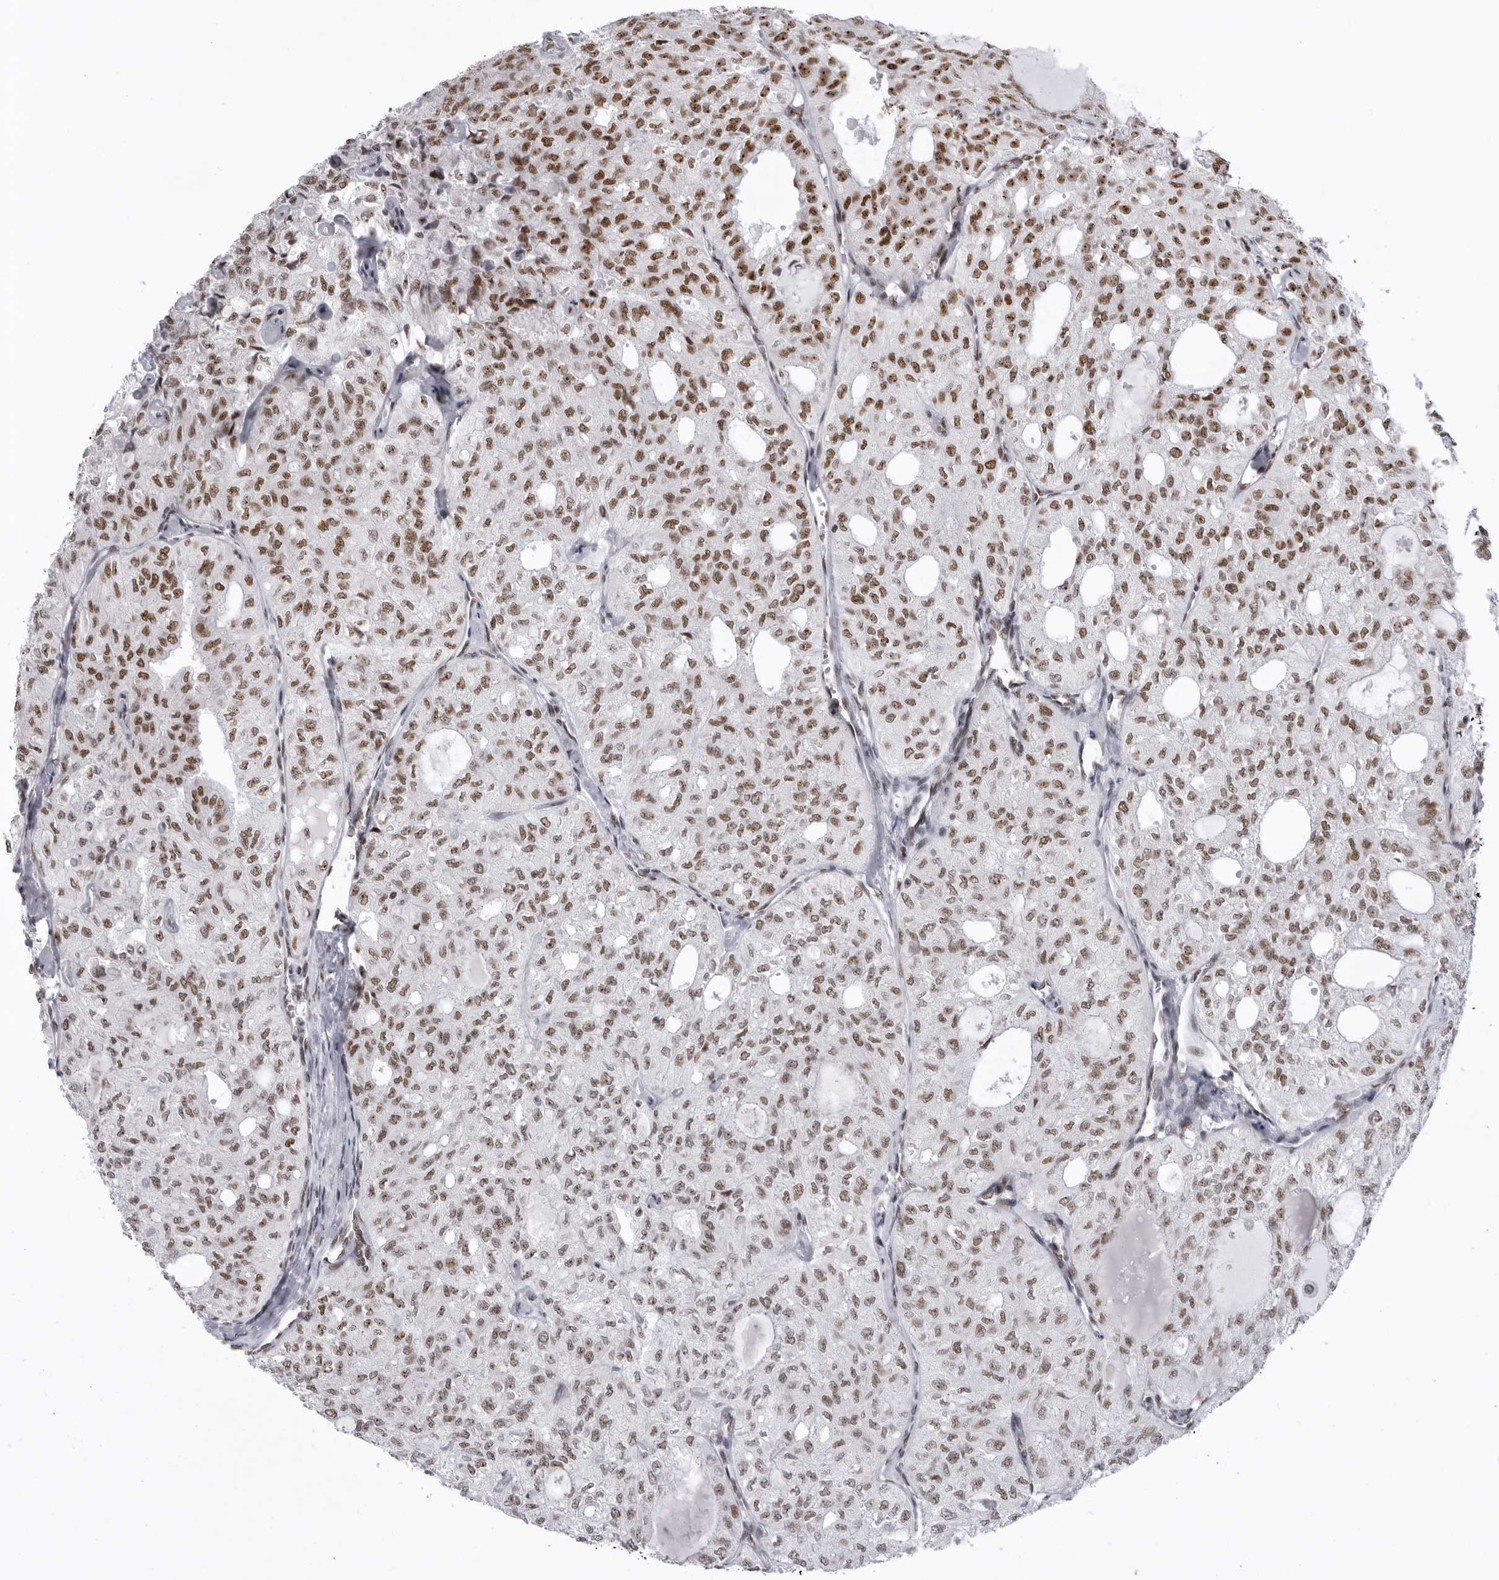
{"staining": {"intensity": "moderate", "quantity": ">75%", "location": "nuclear"}, "tissue": "thyroid cancer", "cell_type": "Tumor cells", "image_type": "cancer", "snomed": [{"axis": "morphology", "description": "Follicular adenoma carcinoma, NOS"}, {"axis": "topography", "description": "Thyroid gland"}], "caption": "This micrograph exhibits IHC staining of thyroid cancer, with medium moderate nuclear expression in about >75% of tumor cells.", "gene": "DHX9", "patient": {"sex": "male", "age": 75}}